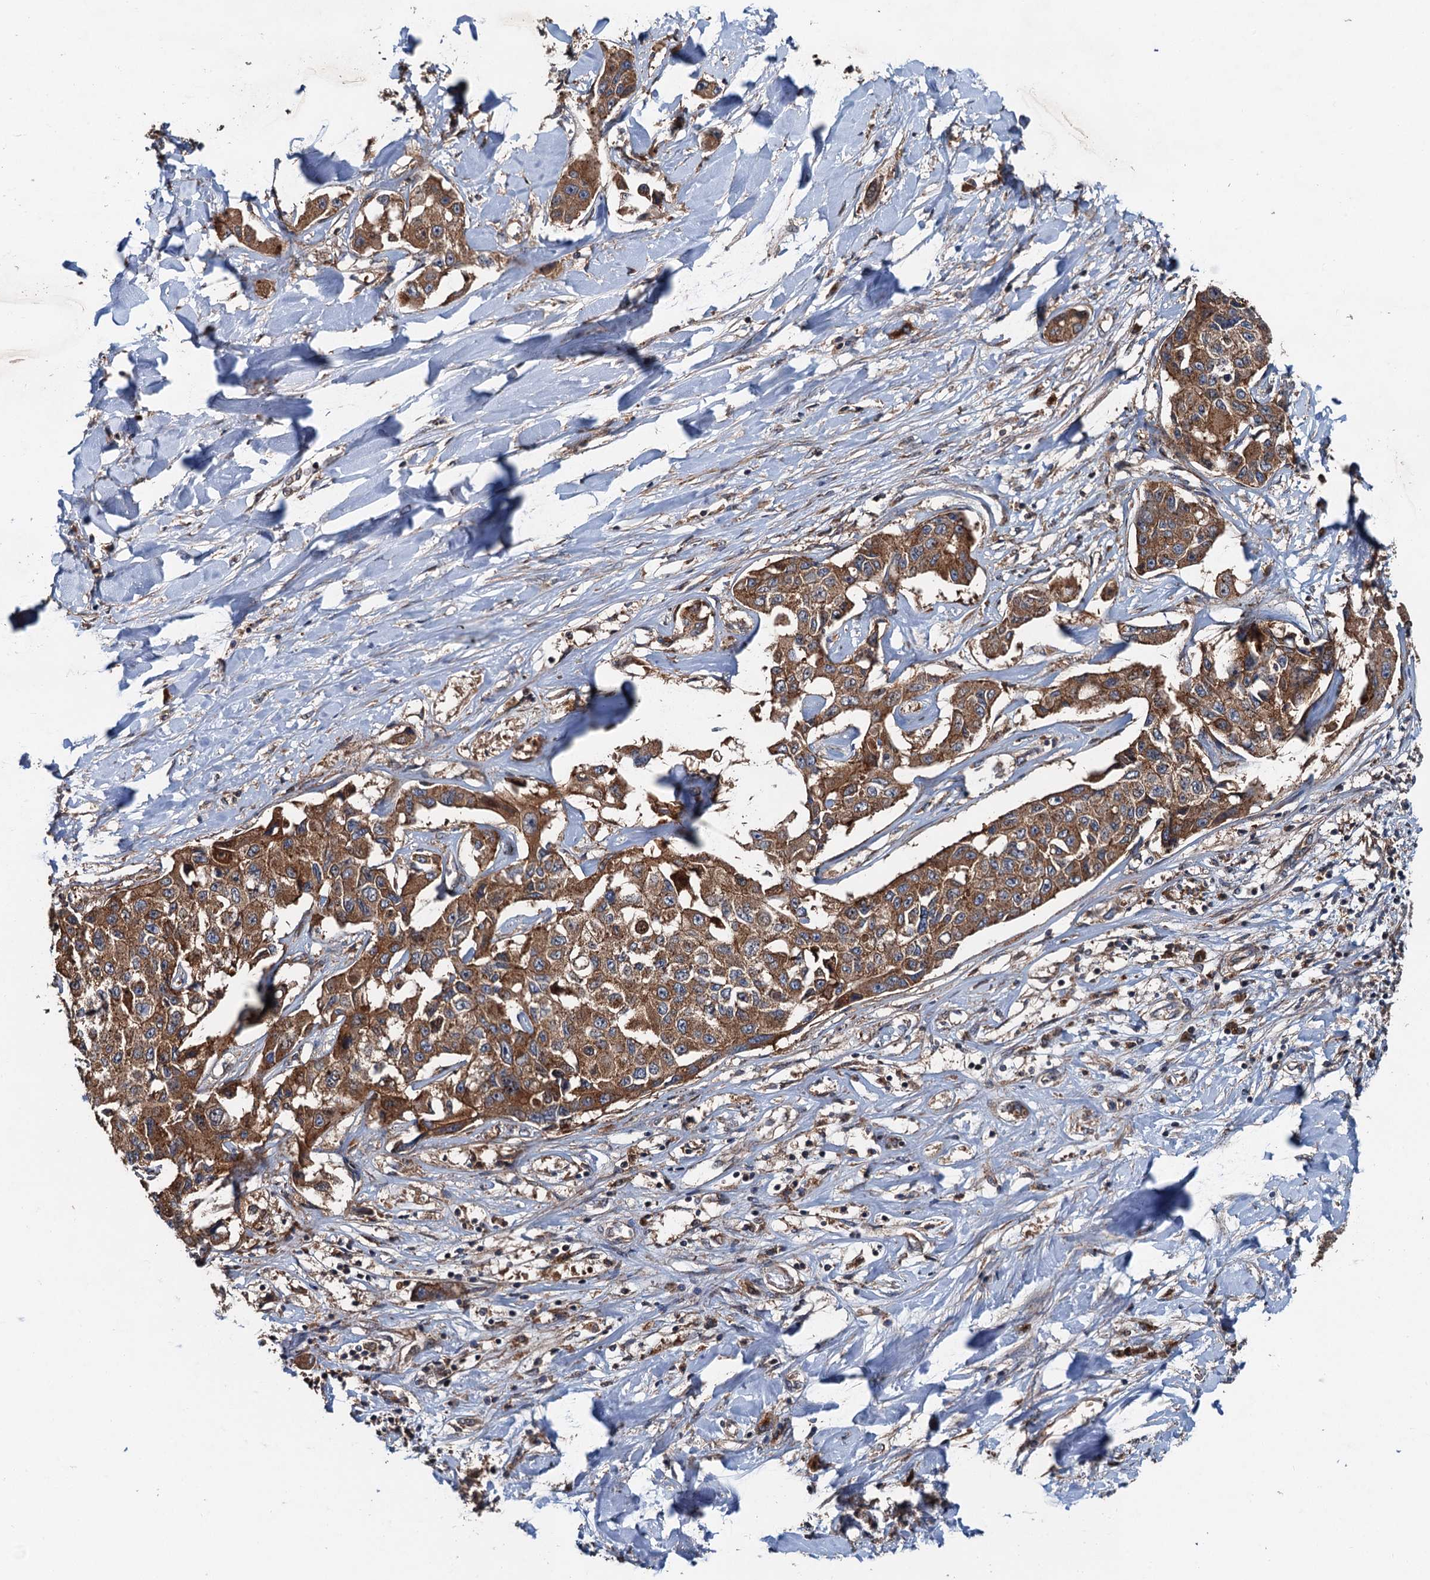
{"staining": {"intensity": "moderate", "quantity": ">75%", "location": "cytoplasmic/membranous"}, "tissue": "liver cancer", "cell_type": "Tumor cells", "image_type": "cancer", "snomed": [{"axis": "morphology", "description": "Cholangiocarcinoma"}, {"axis": "topography", "description": "Liver"}], "caption": "A histopathology image of human liver cholangiocarcinoma stained for a protein reveals moderate cytoplasmic/membranous brown staining in tumor cells.", "gene": "COG3", "patient": {"sex": "male", "age": 59}}